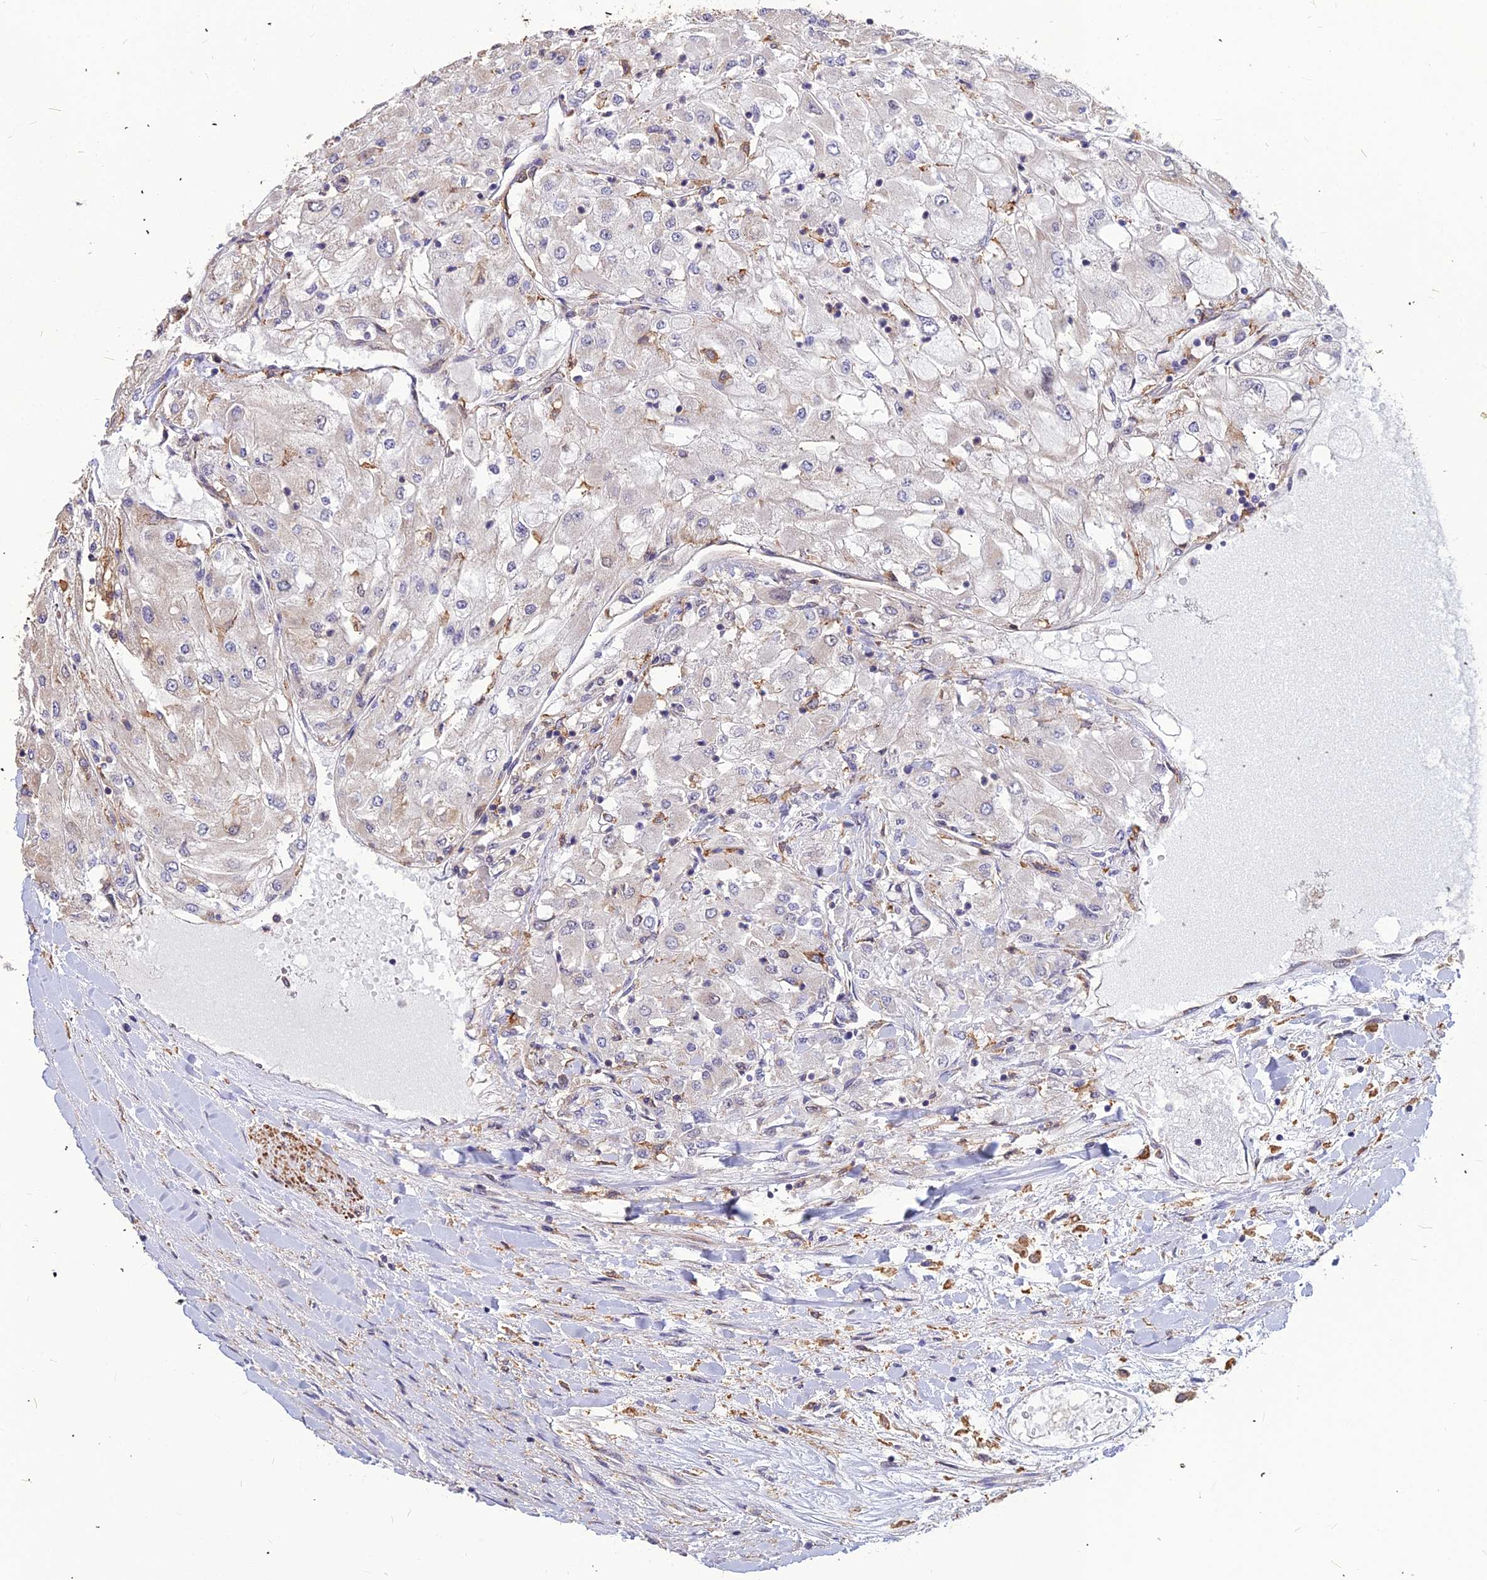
{"staining": {"intensity": "negative", "quantity": "none", "location": "none"}, "tissue": "renal cancer", "cell_type": "Tumor cells", "image_type": "cancer", "snomed": [{"axis": "morphology", "description": "Adenocarcinoma, NOS"}, {"axis": "topography", "description": "Kidney"}], "caption": "Immunohistochemical staining of human renal adenocarcinoma shows no significant staining in tumor cells.", "gene": "LEKR1", "patient": {"sex": "male", "age": 80}}